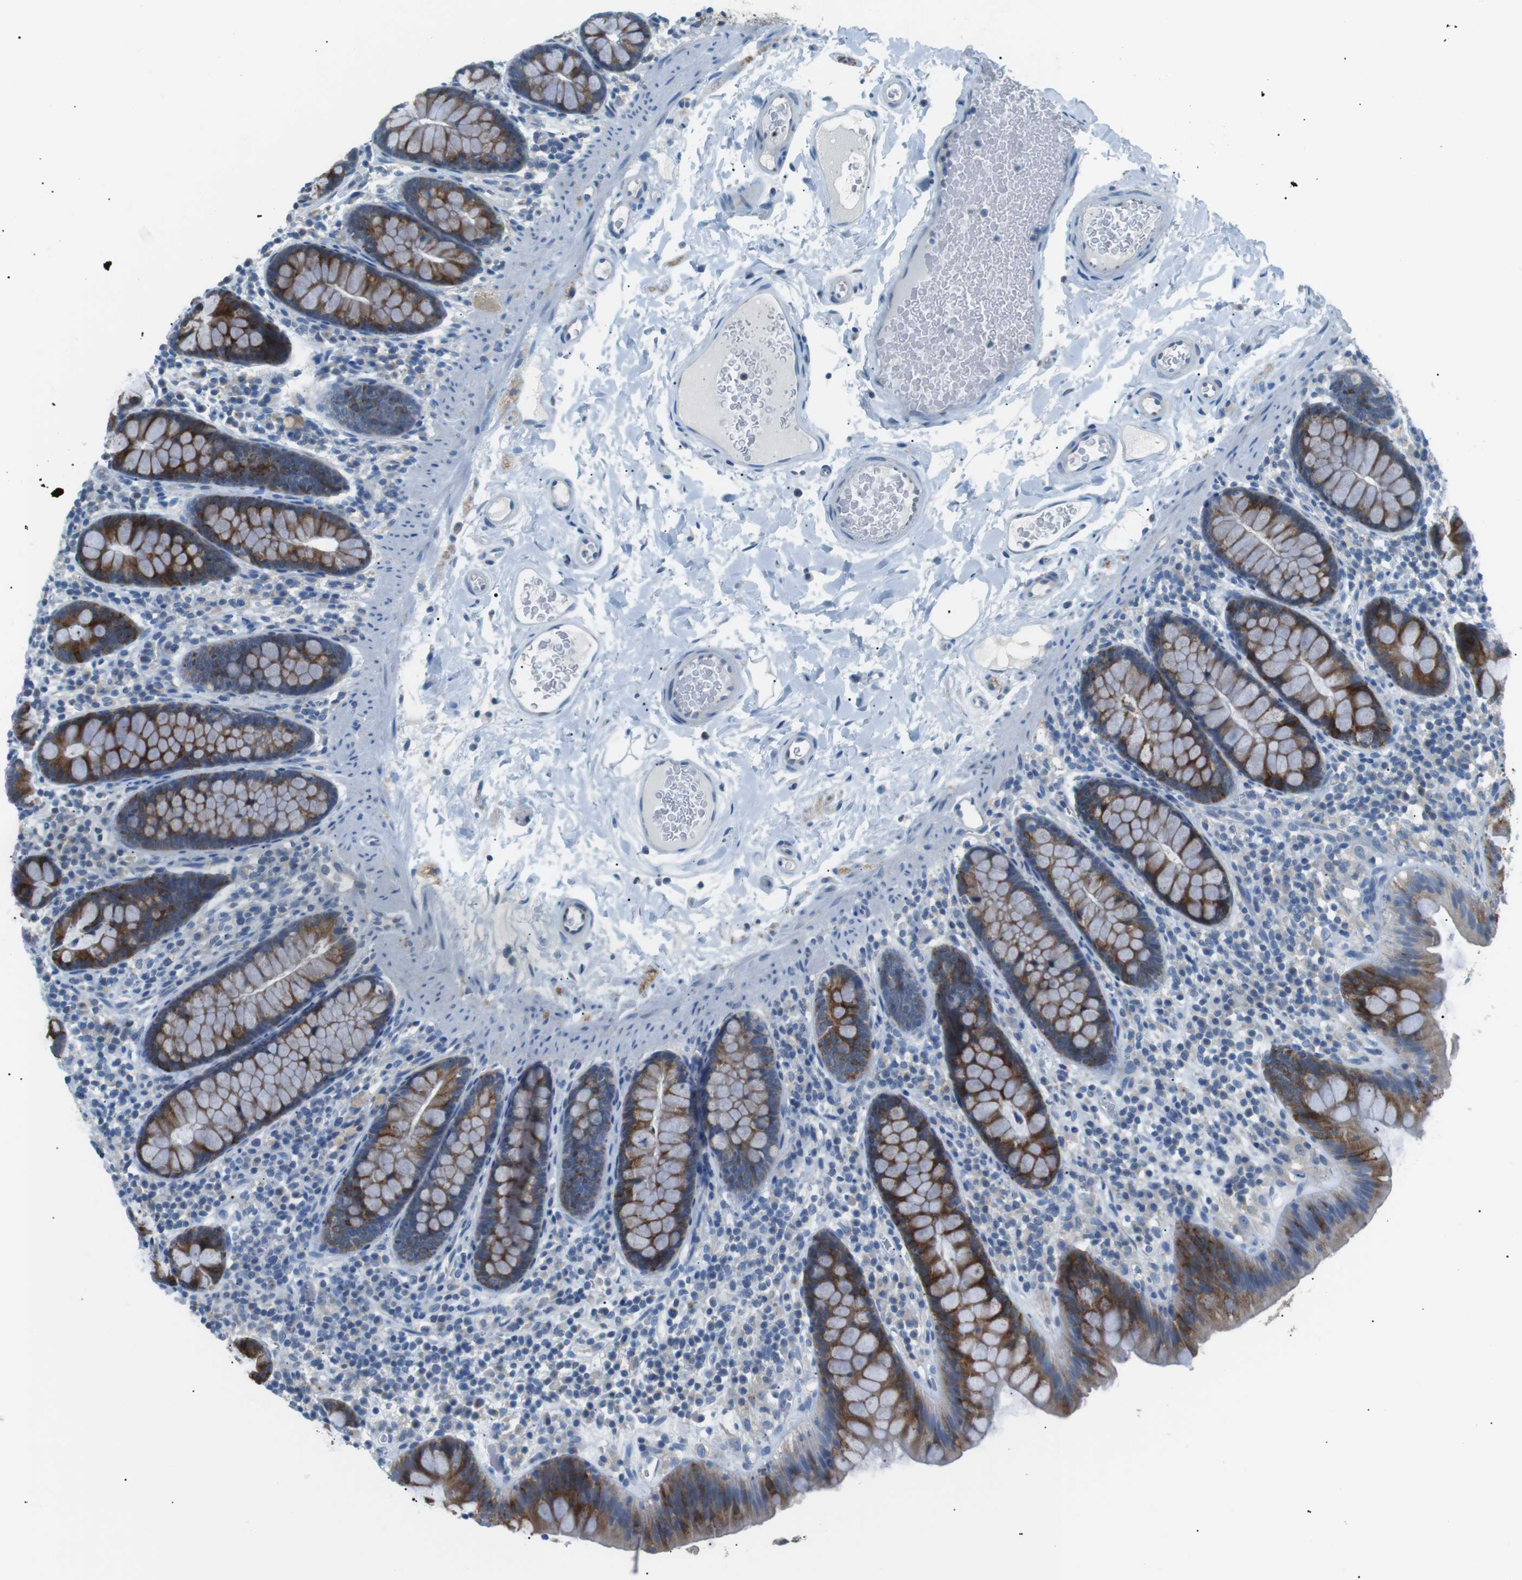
{"staining": {"intensity": "negative", "quantity": "none", "location": "none"}, "tissue": "colon", "cell_type": "Endothelial cells", "image_type": "normal", "snomed": [{"axis": "morphology", "description": "Normal tissue, NOS"}, {"axis": "topography", "description": "Colon"}], "caption": "IHC of benign human colon reveals no staining in endothelial cells. (Immunohistochemistry, brightfield microscopy, high magnification).", "gene": "CDH26", "patient": {"sex": "female", "age": 80}}